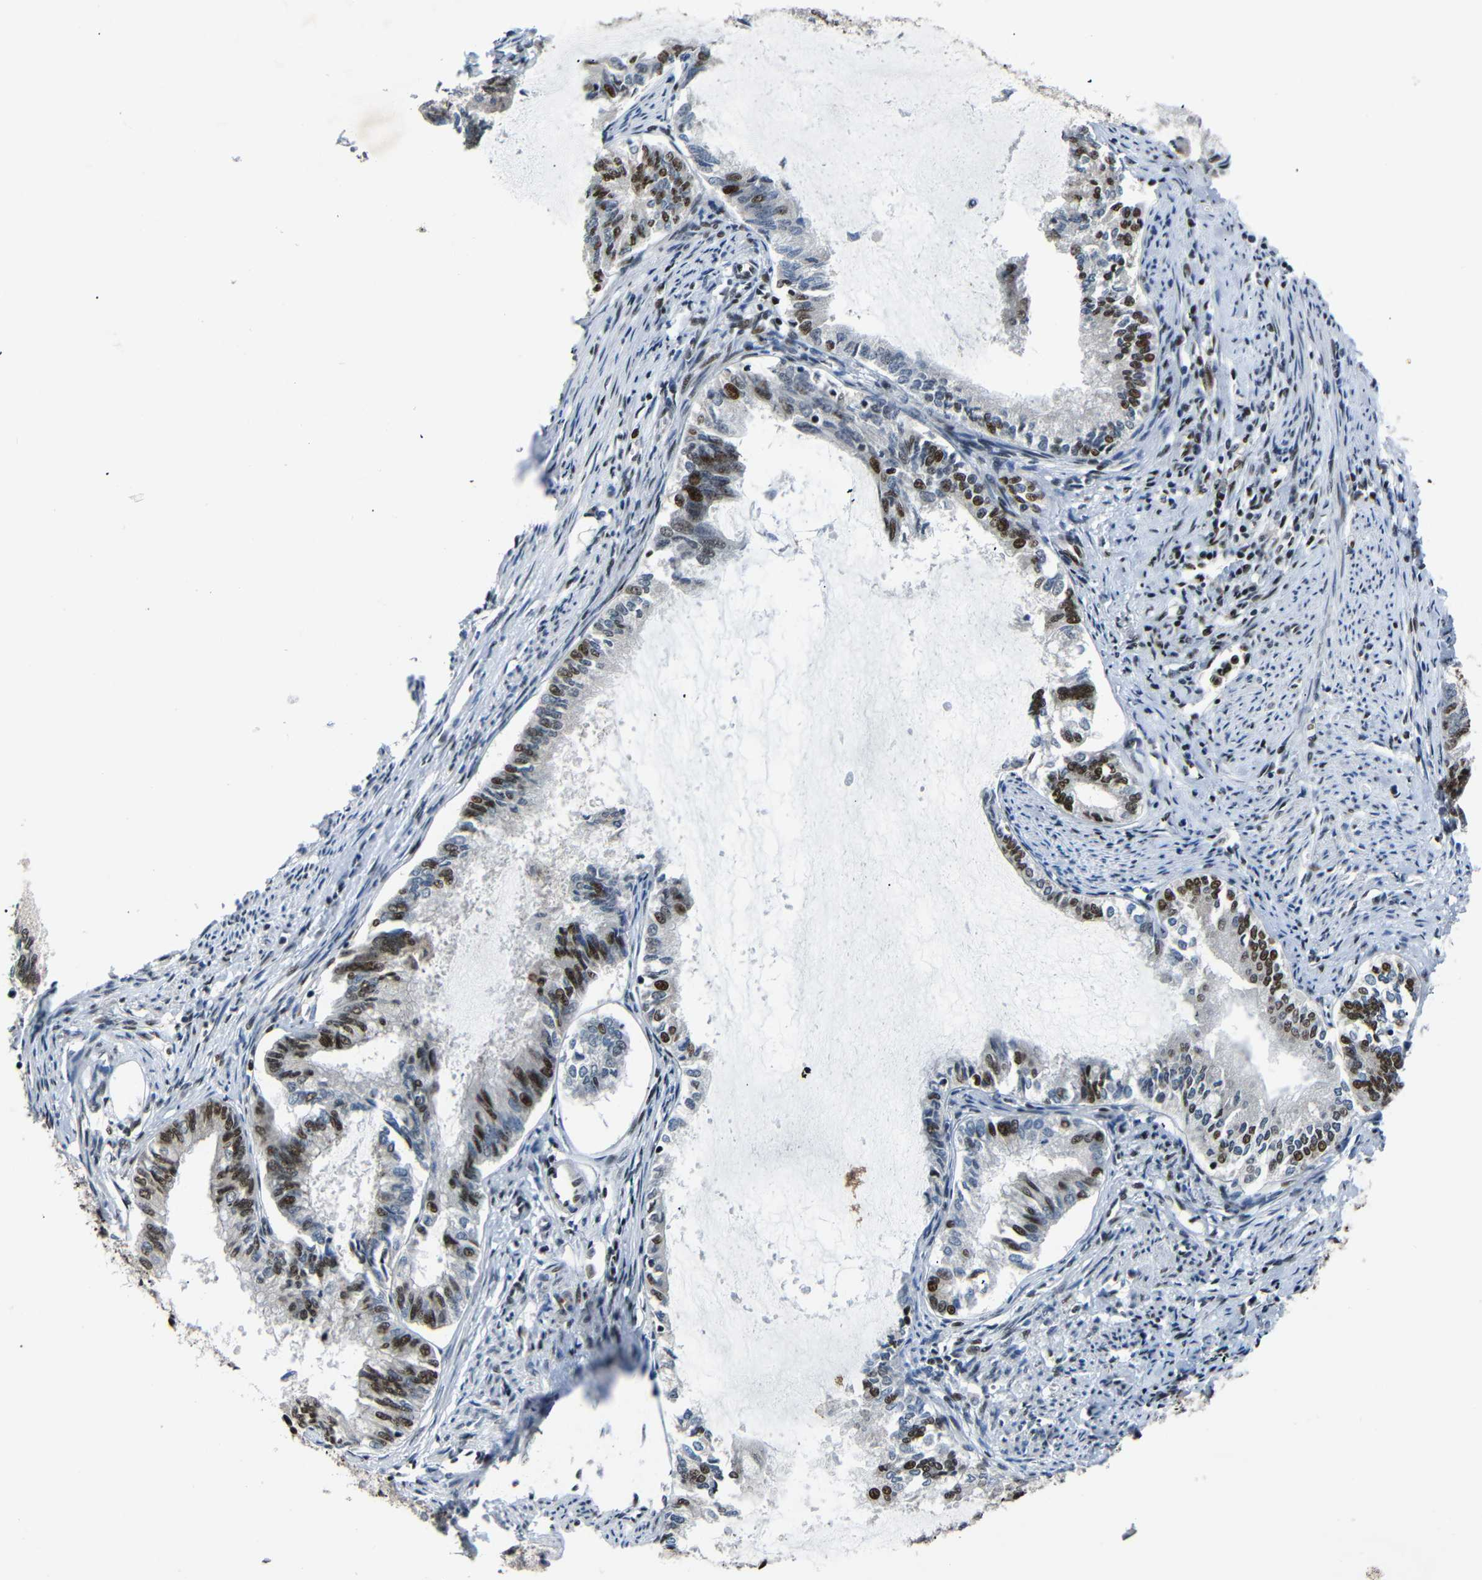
{"staining": {"intensity": "strong", "quantity": "25%-75%", "location": "nuclear"}, "tissue": "endometrial cancer", "cell_type": "Tumor cells", "image_type": "cancer", "snomed": [{"axis": "morphology", "description": "Adenocarcinoma, NOS"}, {"axis": "topography", "description": "Endometrium"}], "caption": "An IHC micrograph of tumor tissue is shown. Protein staining in brown highlights strong nuclear positivity in endometrial cancer (adenocarcinoma) within tumor cells.", "gene": "SETDB2", "patient": {"sex": "female", "age": 86}}